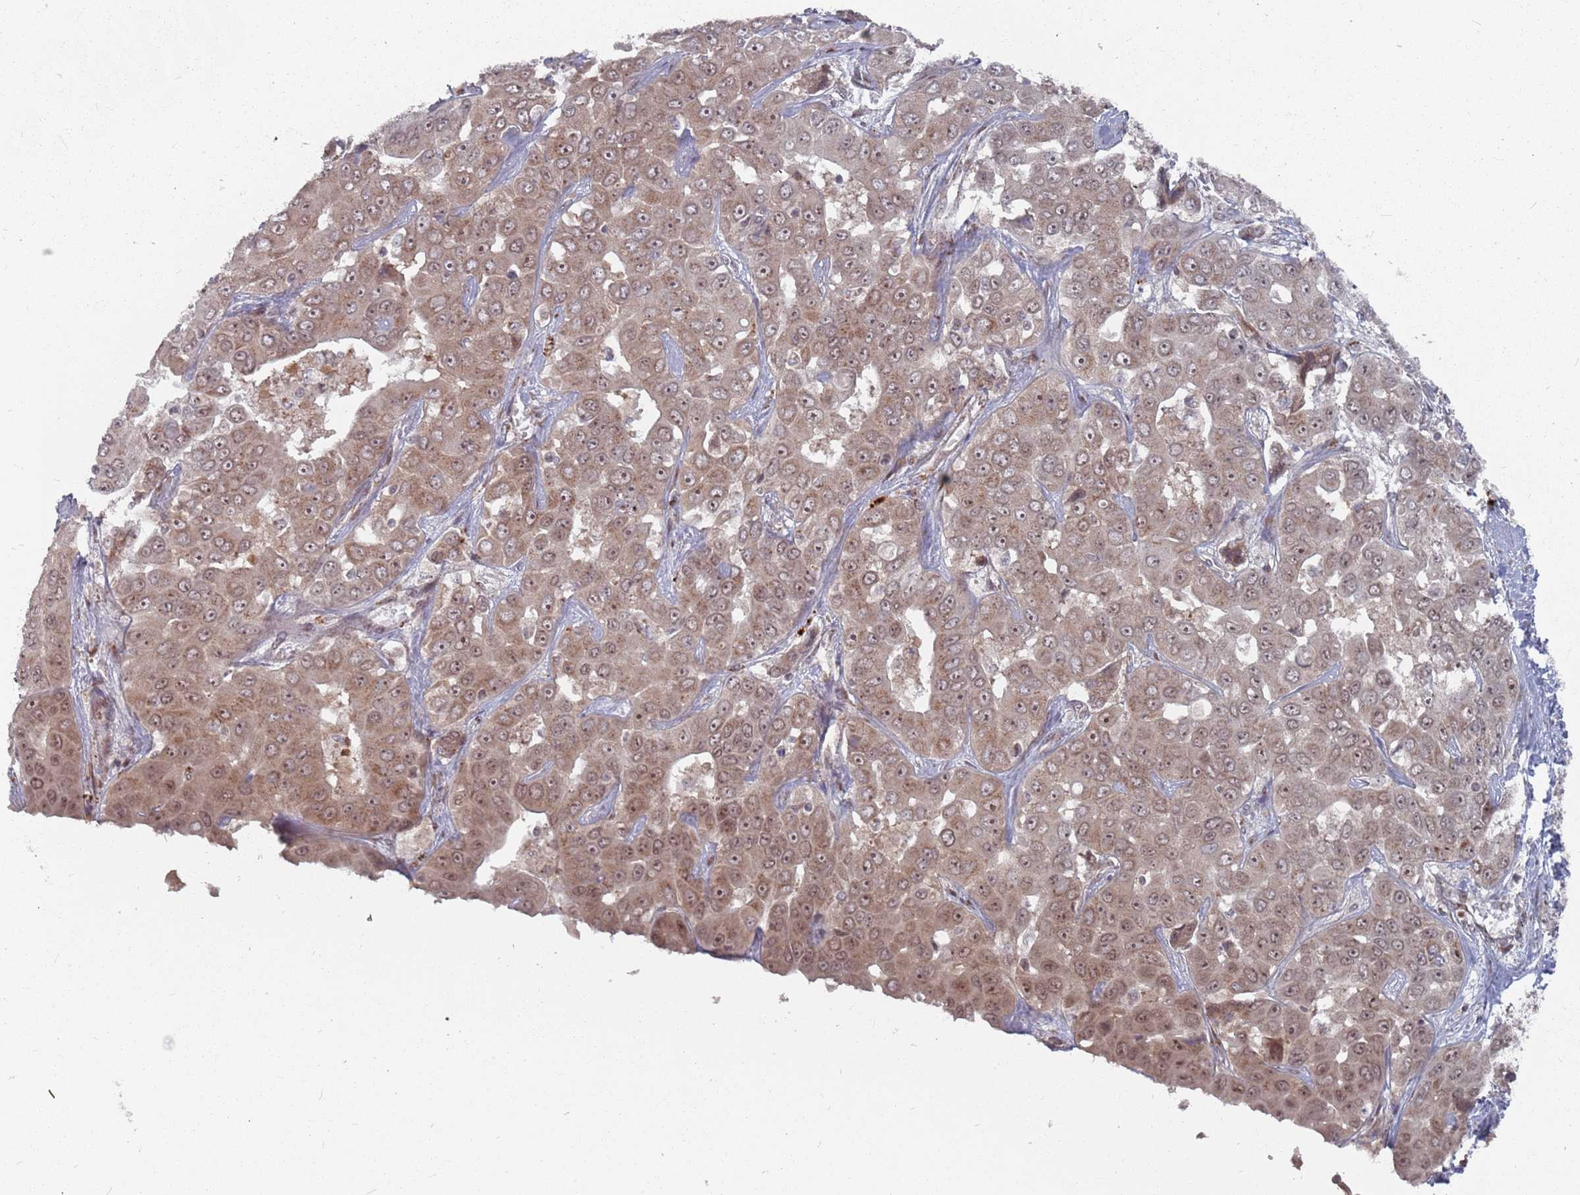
{"staining": {"intensity": "moderate", "quantity": ">75%", "location": "cytoplasmic/membranous,nuclear"}, "tissue": "liver cancer", "cell_type": "Tumor cells", "image_type": "cancer", "snomed": [{"axis": "morphology", "description": "Cholangiocarcinoma"}, {"axis": "topography", "description": "Liver"}], "caption": "A high-resolution photomicrograph shows immunohistochemistry staining of liver cancer (cholangiocarcinoma), which shows moderate cytoplasmic/membranous and nuclear staining in about >75% of tumor cells.", "gene": "FMO4", "patient": {"sex": "female", "age": 52}}